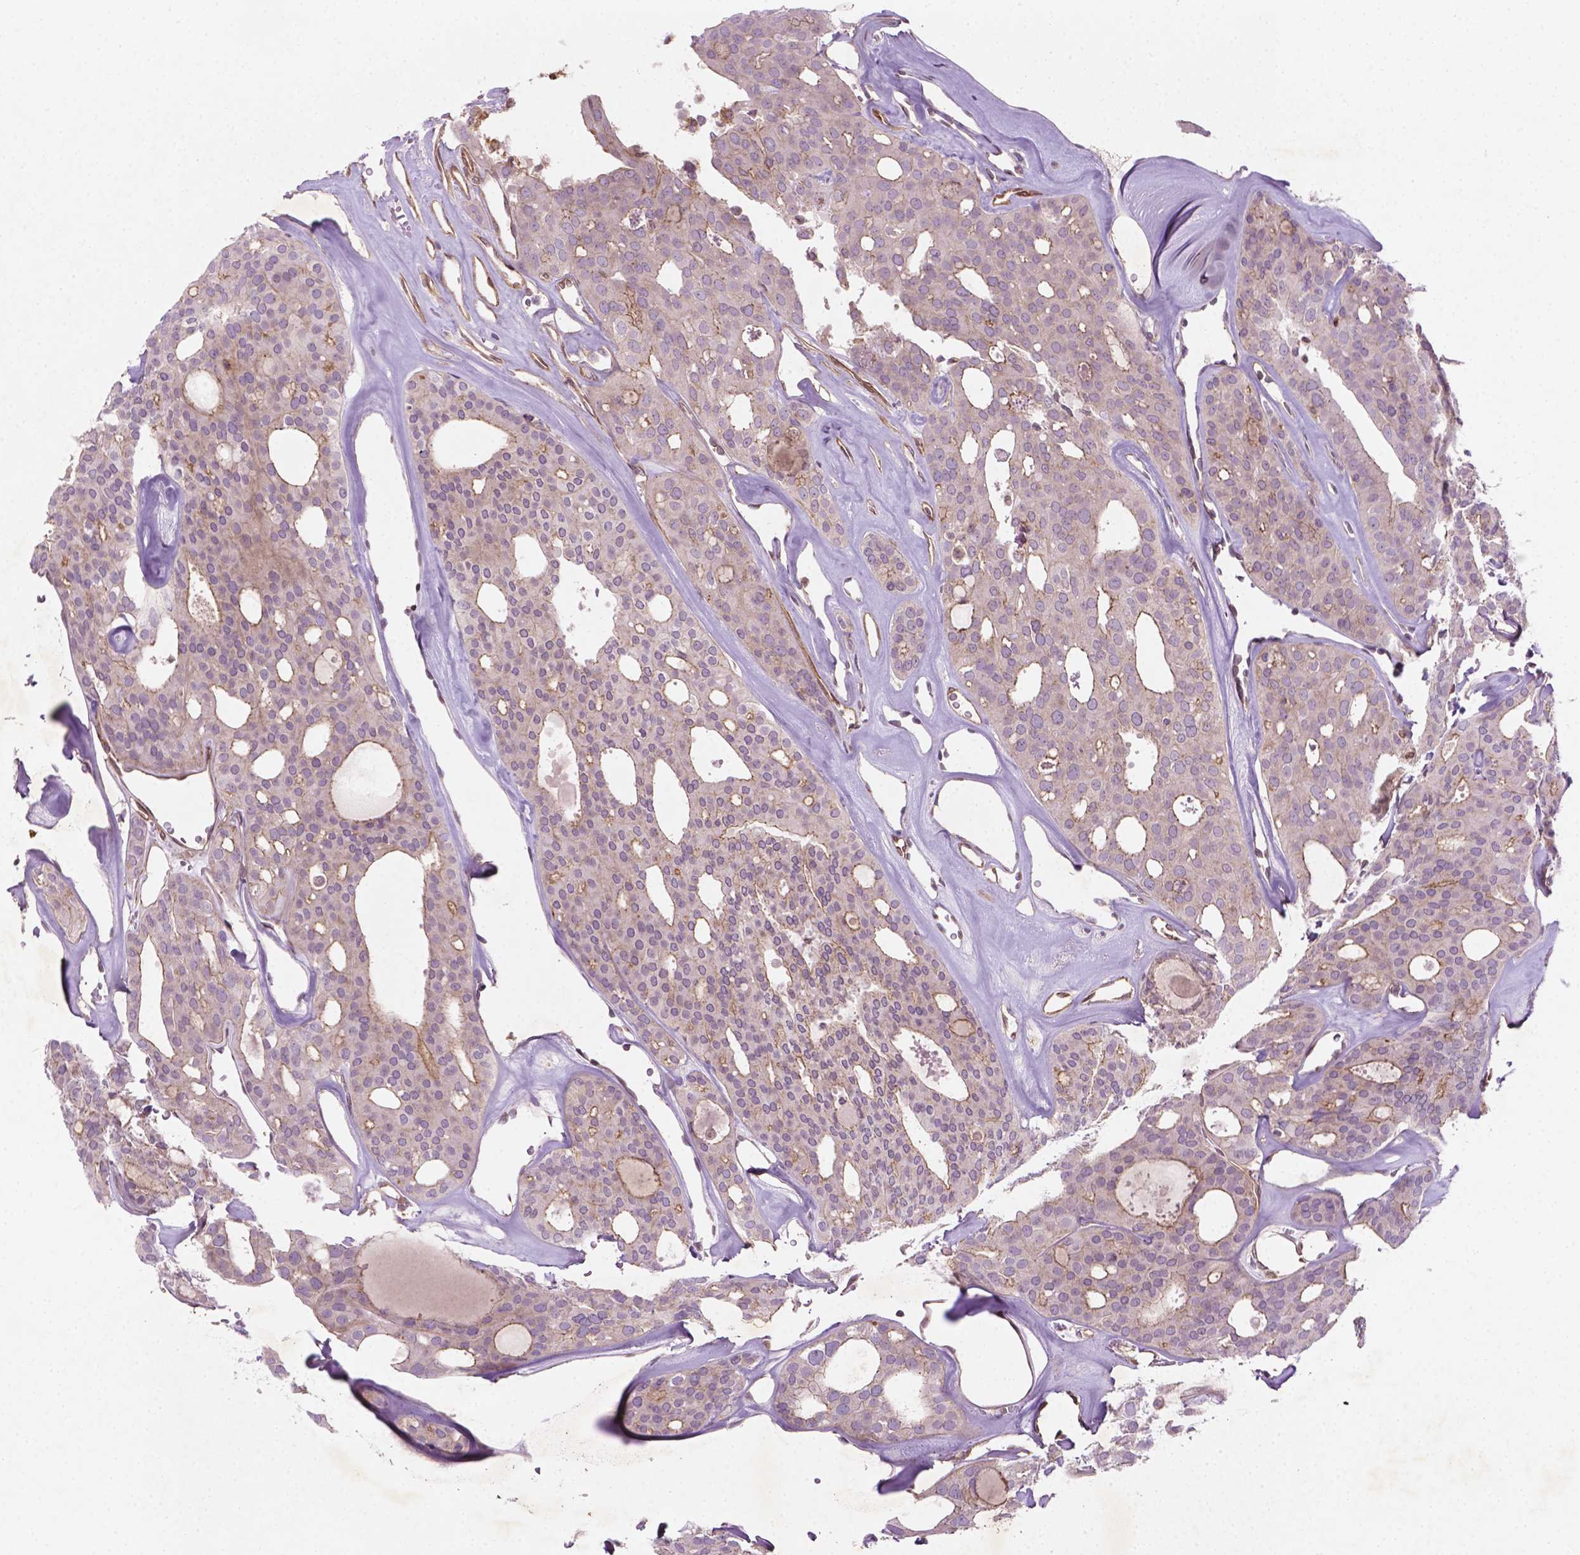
{"staining": {"intensity": "weak", "quantity": "<25%", "location": "cytoplasmic/membranous"}, "tissue": "thyroid cancer", "cell_type": "Tumor cells", "image_type": "cancer", "snomed": [{"axis": "morphology", "description": "Follicular adenoma carcinoma, NOS"}, {"axis": "topography", "description": "Thyroid gland"}], "caption": "Thyroid follicular adenoma carcinoma was stained to show a protein in brown. There is no significant positivity in tumor cells.", "gene": "TCHP", "patient": {"sex": "male", "age": 75}}